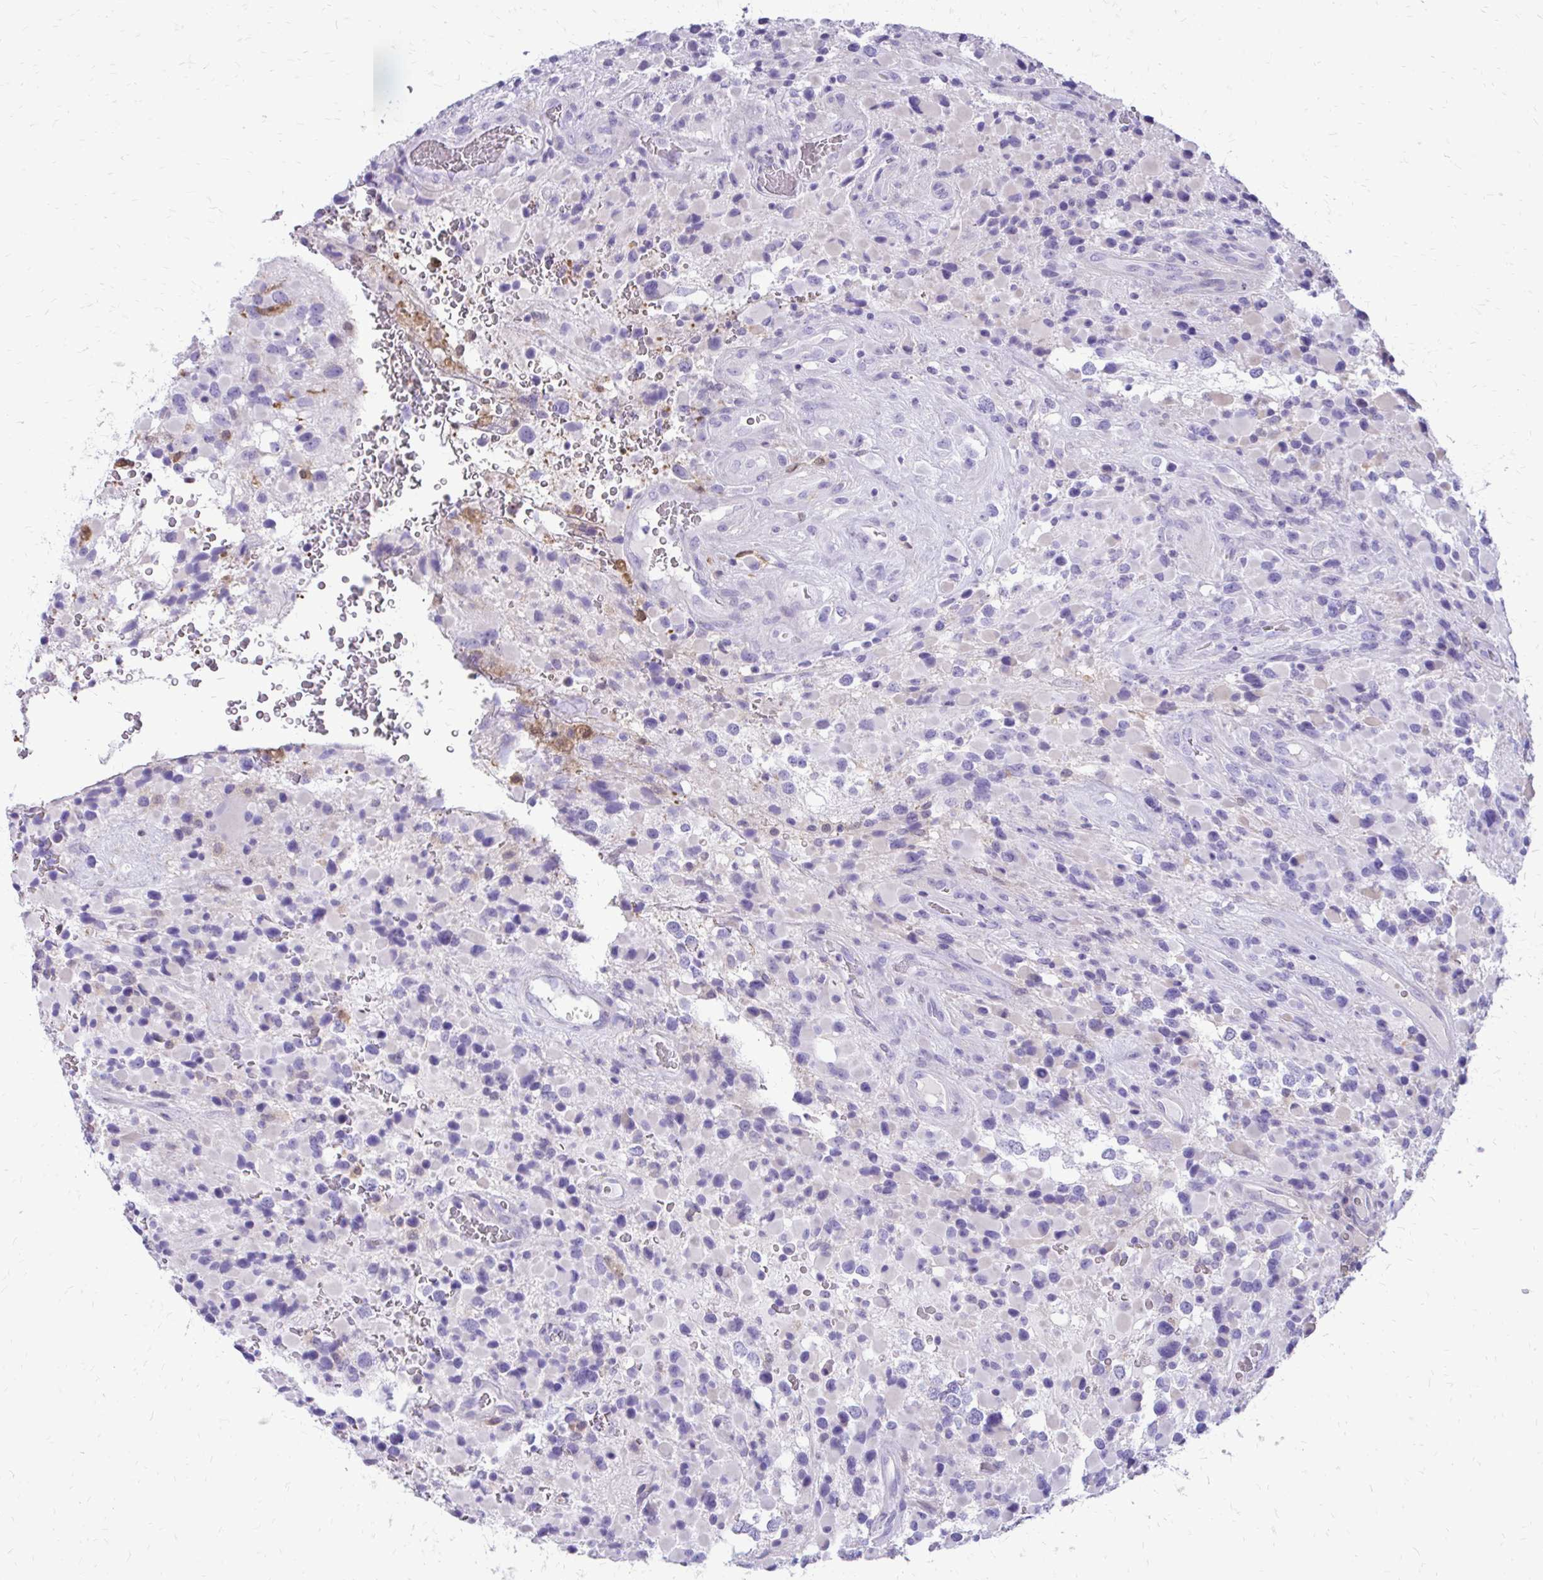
{"staining": {"intensity": "negative", "quantity": "none", "location": "none"}, "tissue": "glioma", "cell_type": "Tumor cells", "image_type": "cancer", "snomed": [{"axis": "morphology", "description": "Glioma, malignant, High grade"}, {"axis": "topography", "description": "Brain"}], "caption": "The micrograph exhibits no significant expression in tumor cells of glioma. (Stains: DAB immunohistochemistry with hematoxylin counter stain, Microscopy: brightfield microscopy at high magnification).", "gene": "SIGLEC11", "patient": {"sex": "female", "age": 40}}